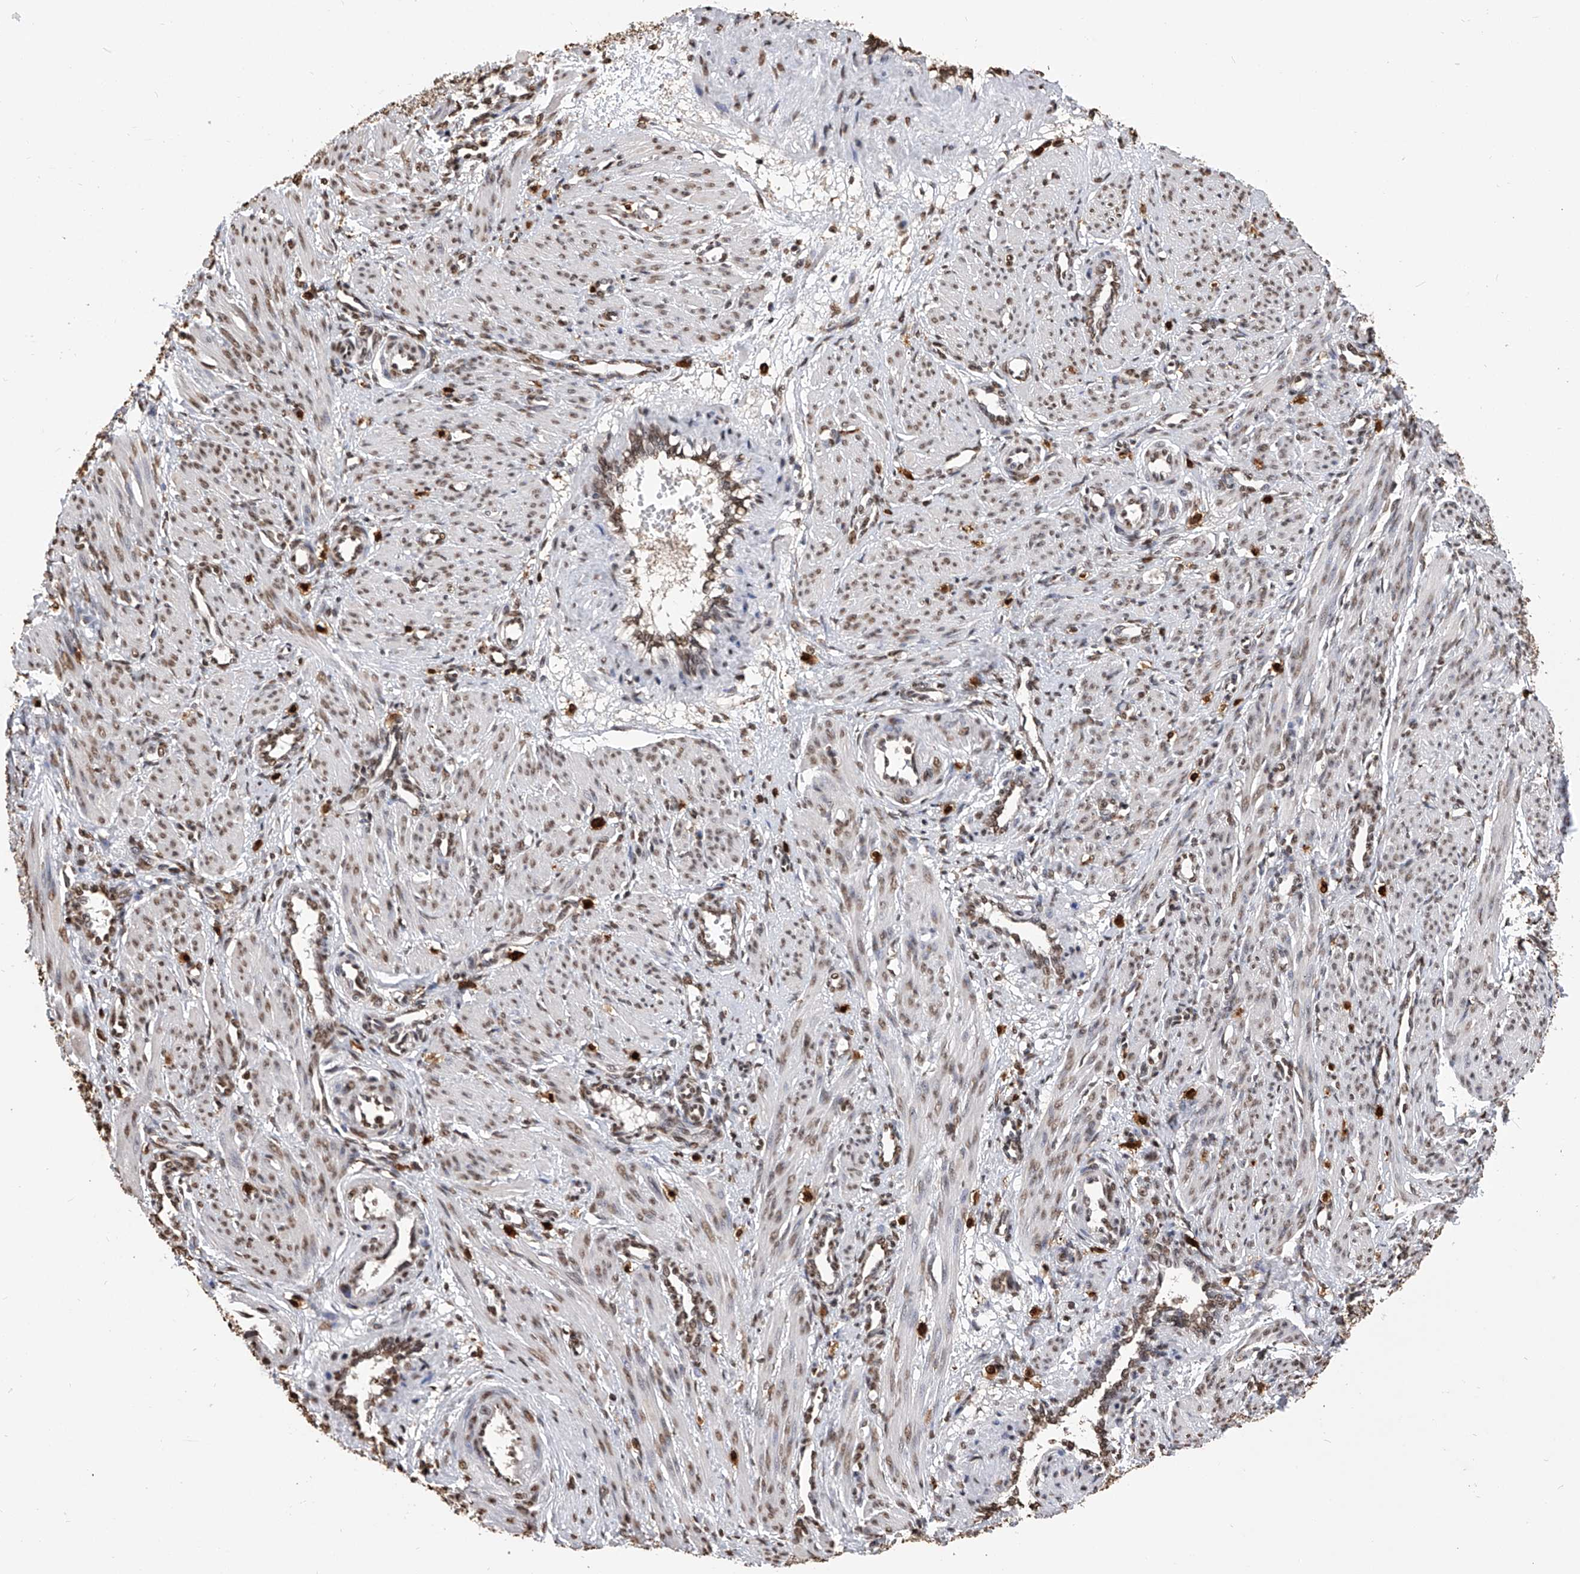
{"staining": {"intensity": "moderate", "quantity": "25%-75%", "location": "nuclear"}, "tissue": "smooth muscle", "cell_type": "Smooth muscle cells", "image_type": "normal", "snomed": [{"axis": "morphology", "description": "Normal tissue, NOS"}, {"axis": "topography", "description": "Endometrium"}], "caption": "The immunohistochemical stain highlights moderate nuclear expression in smooth muscle cells of normal smooth muscle. (DAB (3,3'-diaminobenzidine) IHC with brightfield microscopy, high magnification).", "gene": "CFAP410", "patient": {"sex": "female", "age": 33}}